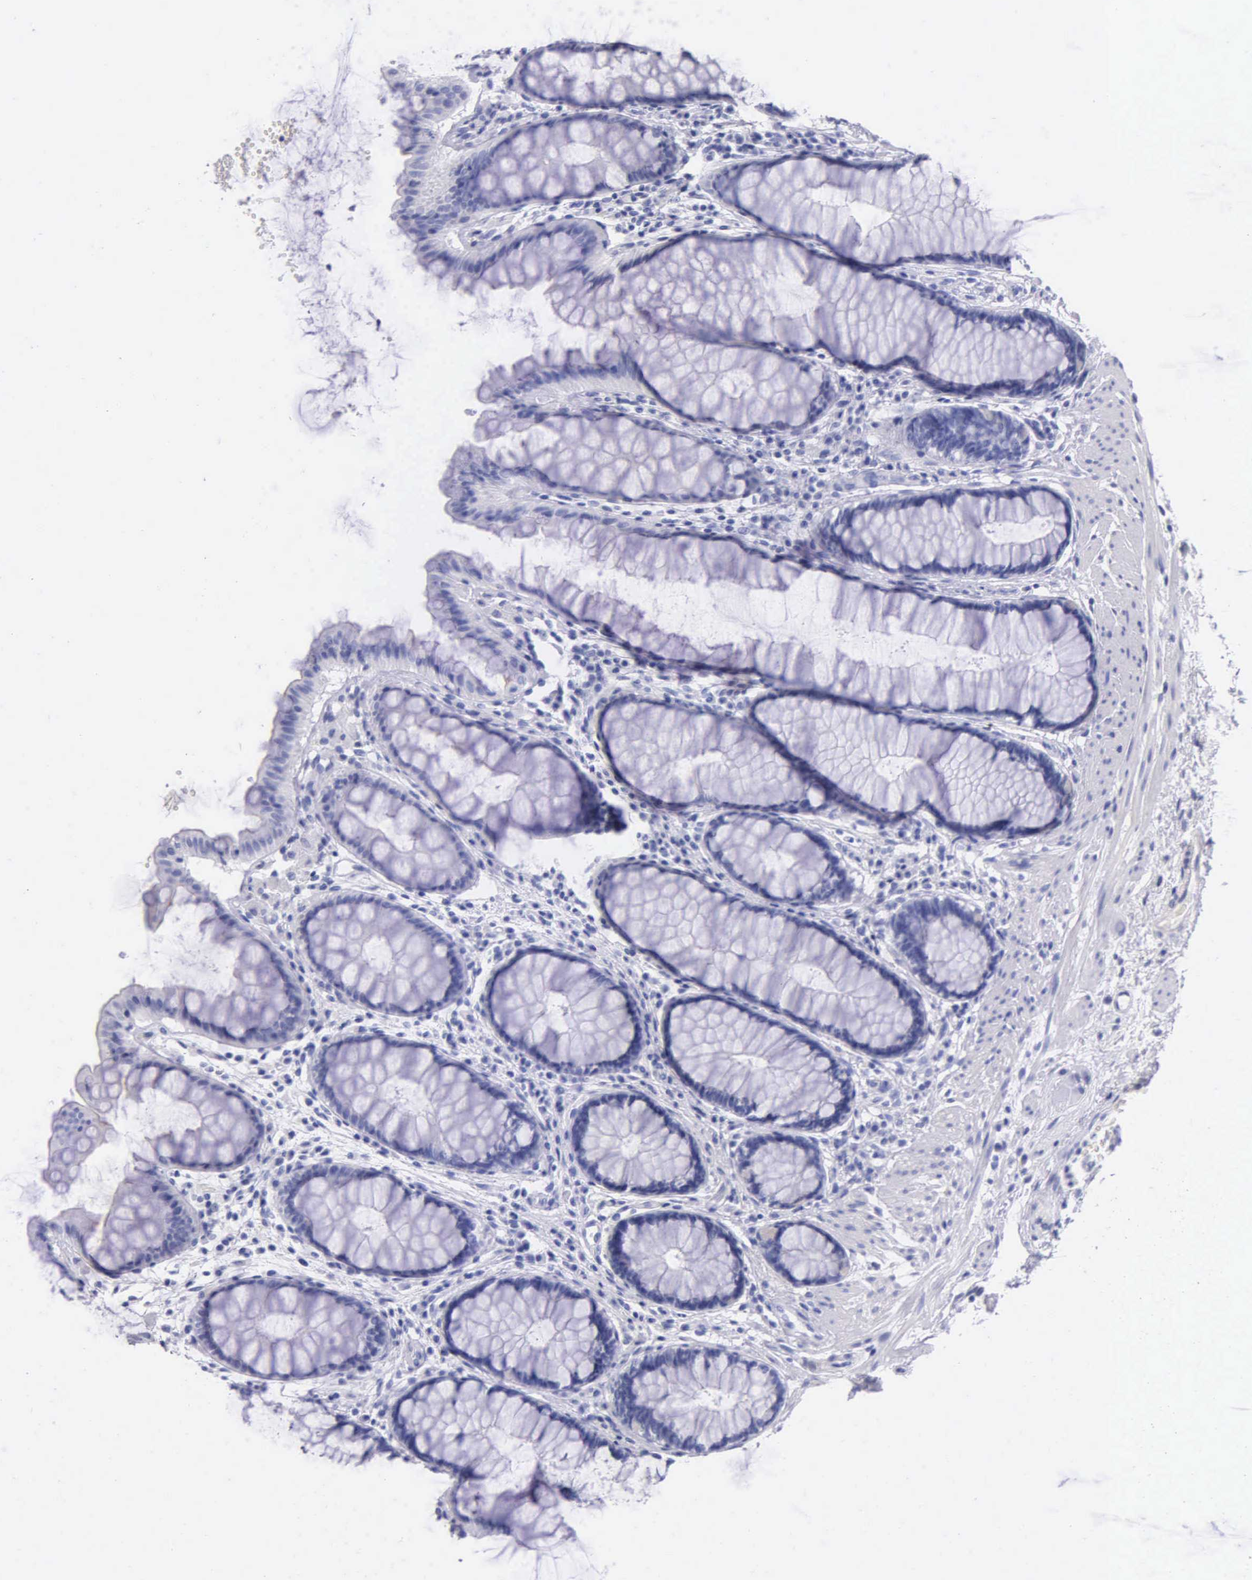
{"staining": {"intensity": "negative", "quantity": "none", "location": "none"}, "tissue": "rectum", "cell_type": "Glandular cells", "image_type": "normal", "snomed": [{"axis": "morphology", "description": "Normal tissue, NOS"}, {"axis": "topography", "description": "Rectum"}], "caption": "DAB immunohistochemical staining of unremarkable human rectum reveals no significant positivity in glandular cells. (DAB immunohistochemistry (IHC) with hematoxylin counter stain).", "gene": "GSTT2B", "patient": {"sex": "male", "age": 77}}